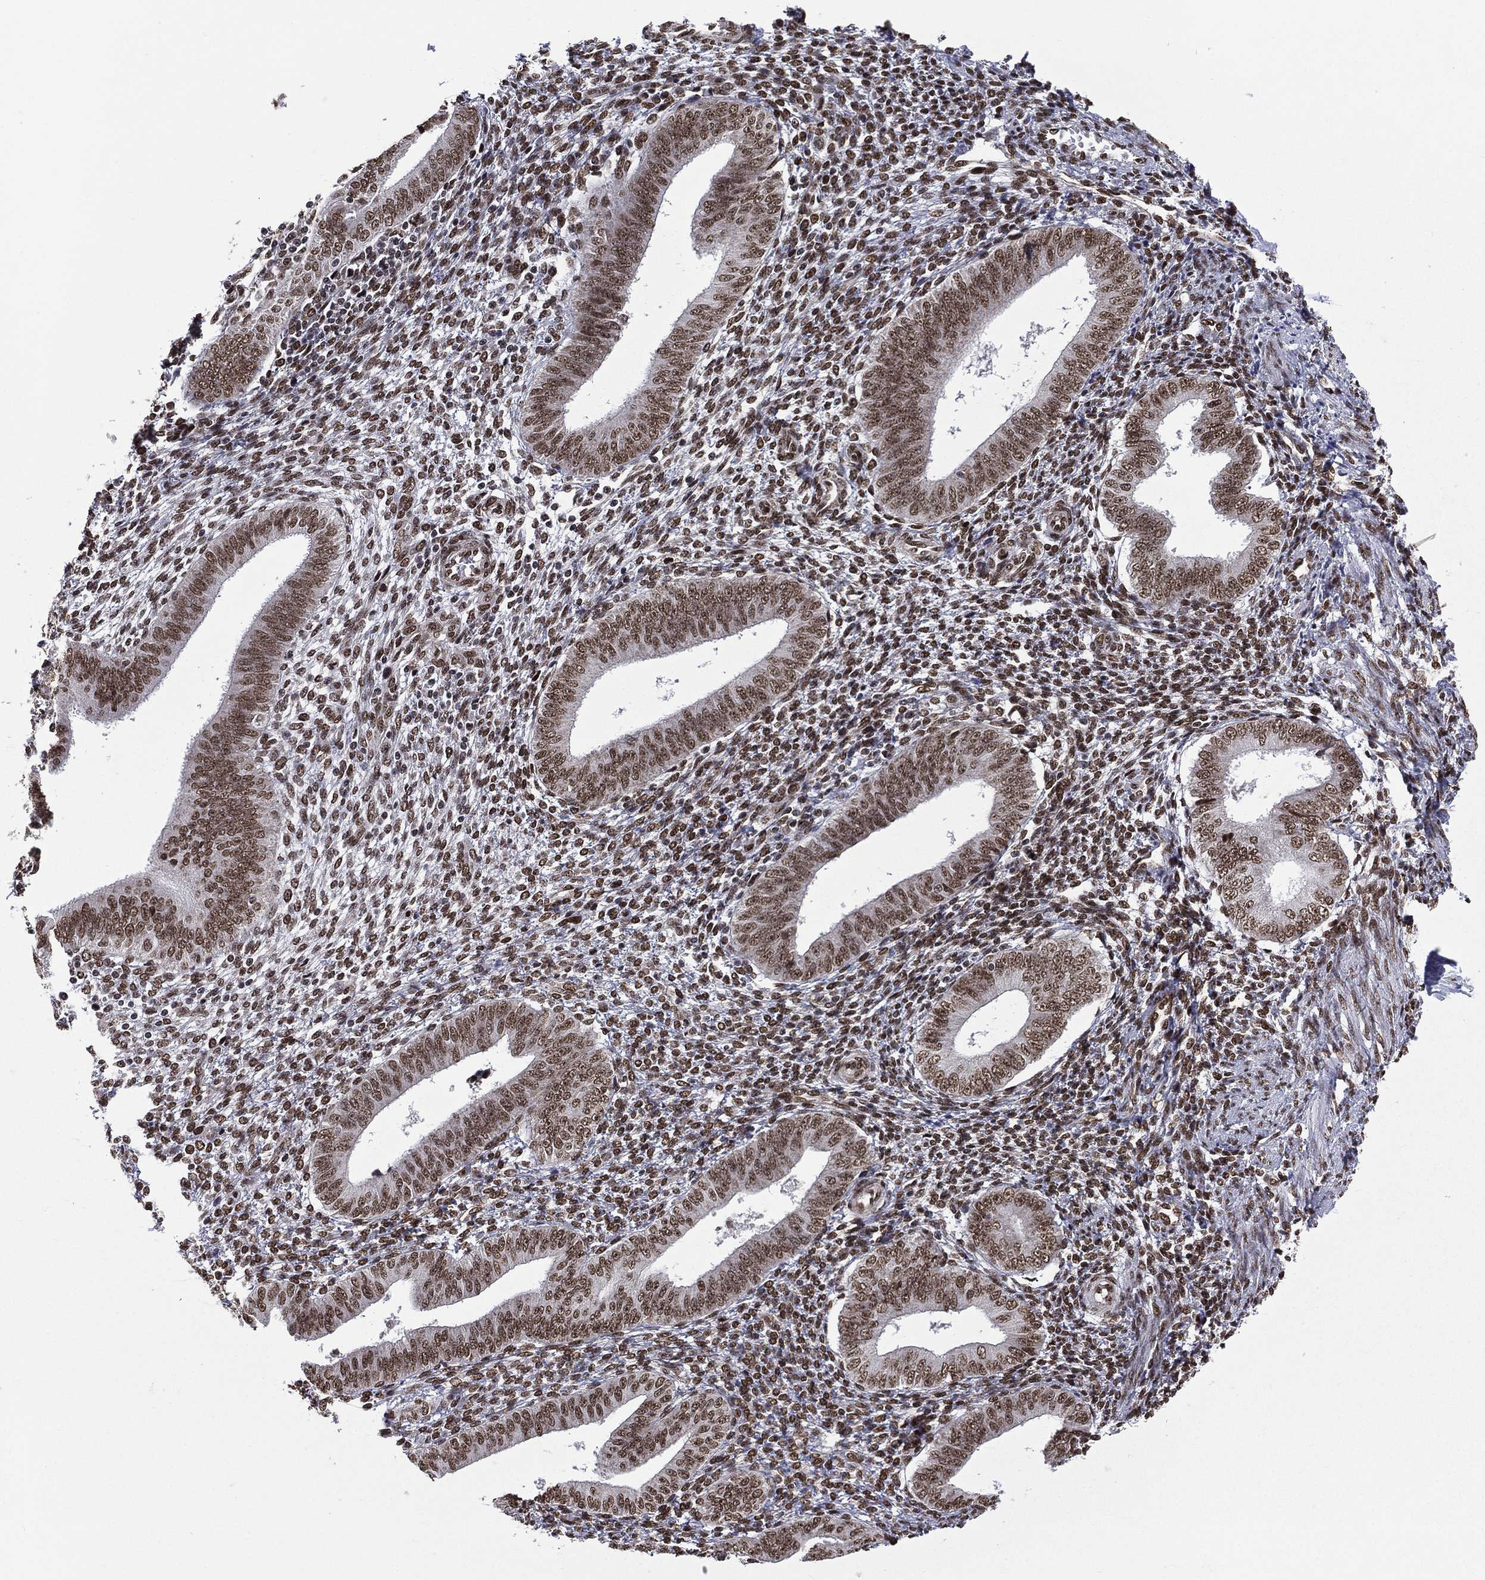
{"staining": {"intensity": "strong", "quantity": ">75%", "location": "nuclear"}, "tissue": "endometrium", "cell_type": "Cells in endometrial stroma", "image_type": "normal", "snomed": [{"axis": "morphology", "description": "Normal tissue, NOS"}, {"axis": "topography", "description": "Endometrium"}], "caption": "Protein staining by immunohistochemistry exhibits strong nuclear positivity in about >75% of cells in endometrial stroma in unremarkable endometrium.", "gene": "C5orf24", "patient": {"sex": "female", "age": 39}}